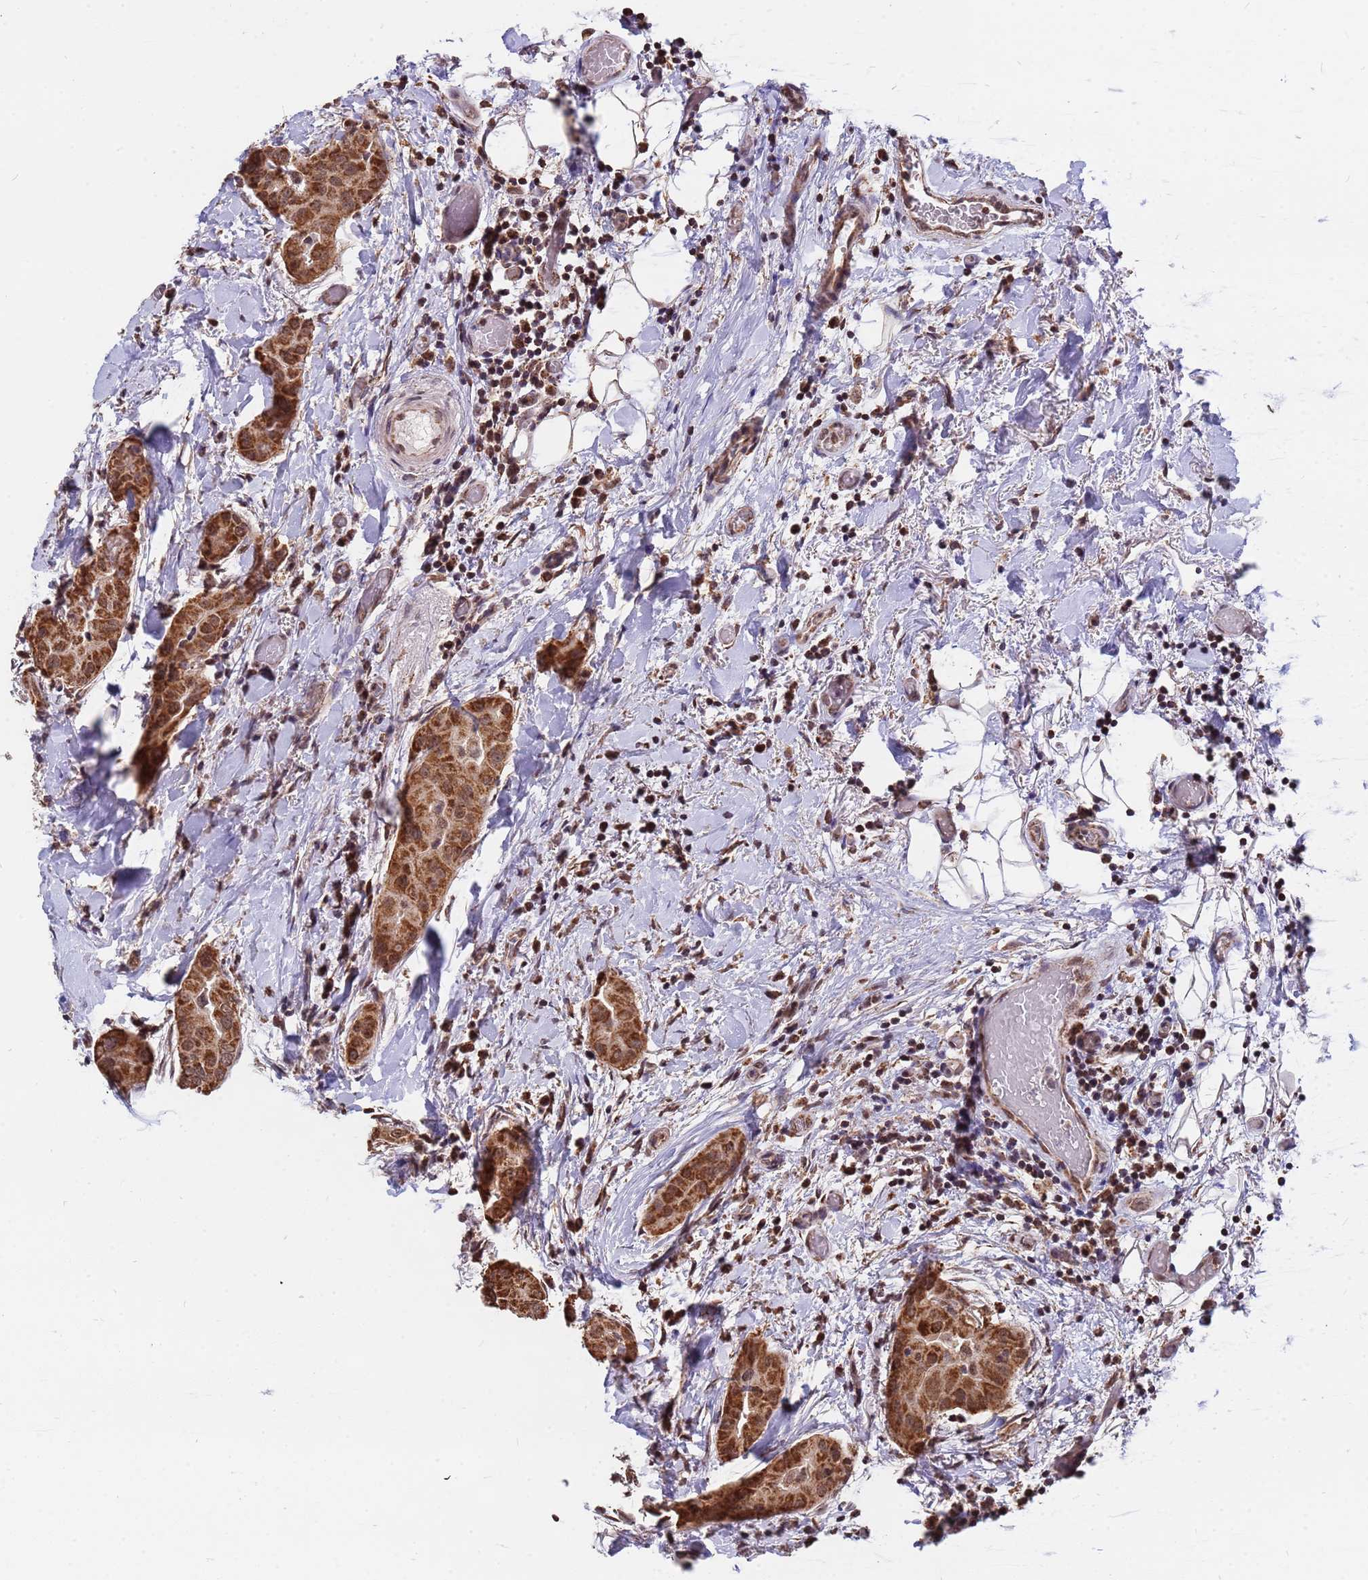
{"staining": {"intensity": "moderate", "quantity": ">75%", "location": "cytoplasmic/membranous"}, "tissue": "thyroid cancer", "cell_type": "Tumor cells", "image_type": "cancer", "snomed": [{"axis": "morphology", "description": "Papillary adenocarcinoma, NOS"}, {"axis": "topography", "description": "Thyroid gland"}], "caption": "Approximately >75% of tumor cells in human thyroid cancer show moderate cytoplasmic/membranous protein expression as visualized by brown immunohistochemical staining.", "gene": "DENND2B", "patient": {"sex": "male", "age": 33}}